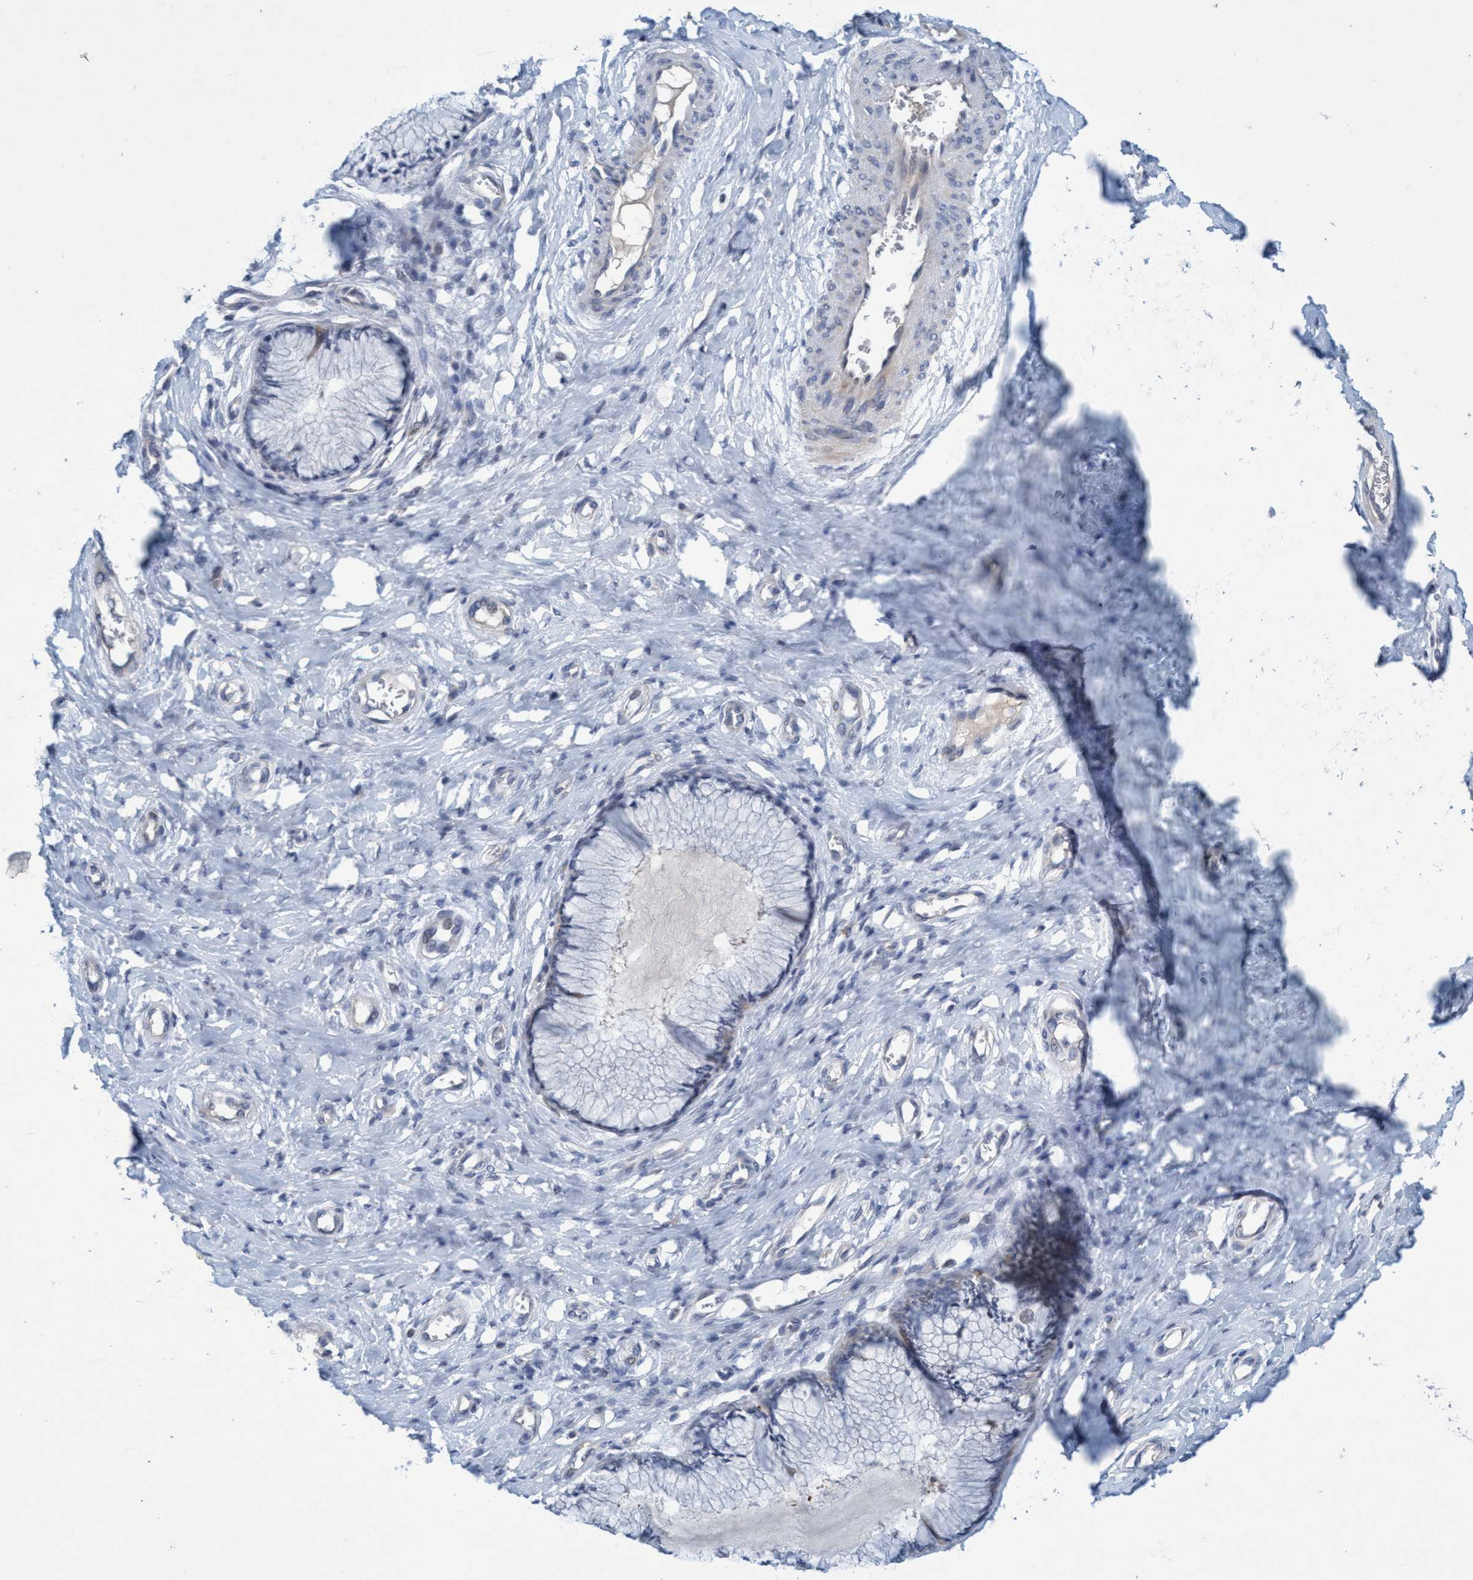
{"staining": {"intensity": "negative", "quantity": "none", "location": "none"}, "tissue": "cervix", "cell_type": "Glandular cells", "image_type": "normal", "snomed": [{"axis": "morphology", "description": "Normal tissue, NOS"}, {"axis": "topography", "description": "Cervix"}], "caption": "Image shows no significant protein staining in glandular cells of benign cervix.", "gene": "RNF208", "patient": {"sex": "female", "age": 55}}